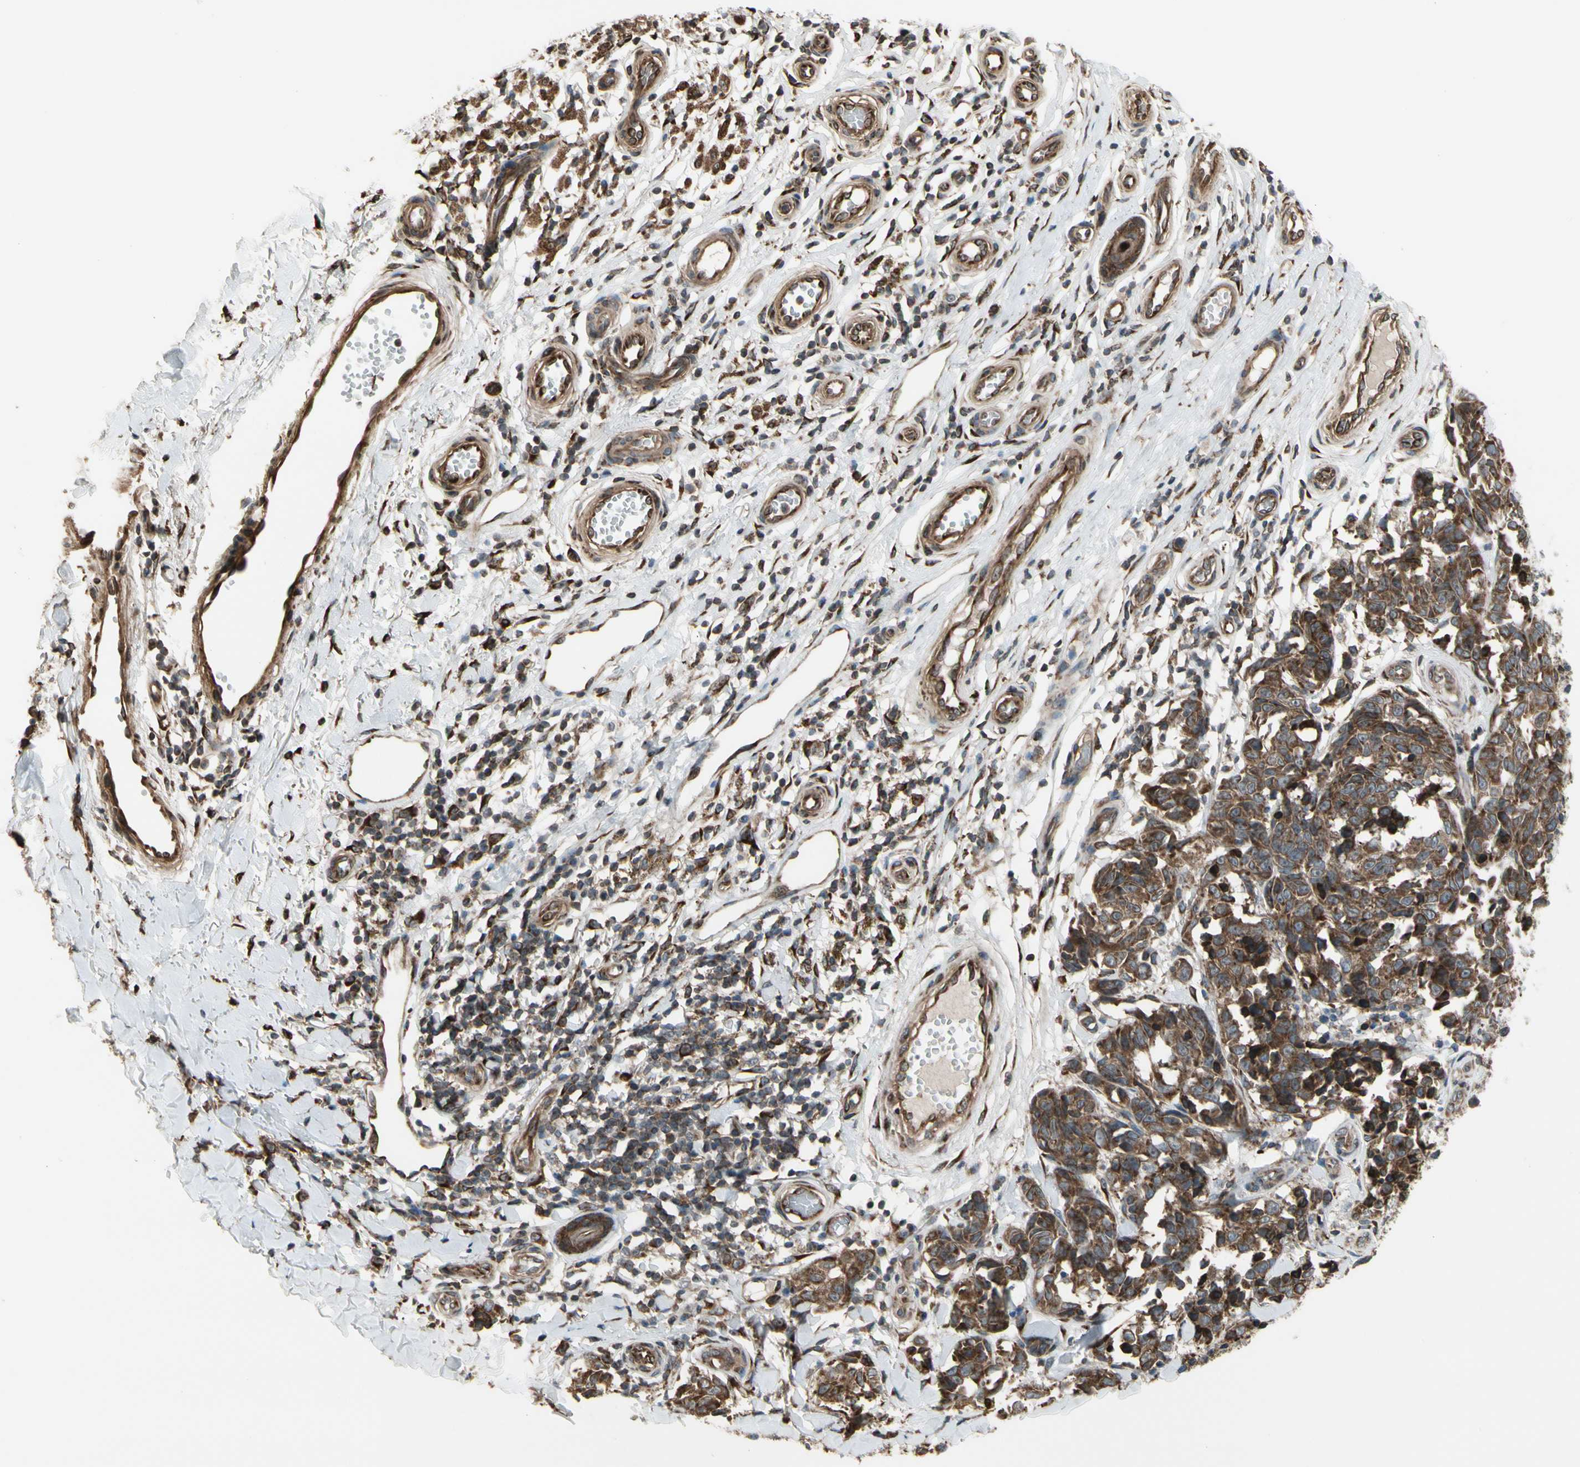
{"staining": {"intensity": "strong", "quantity": ">75%", "location": "cytoplasmic/membranous"}, "tissue": "melanoma", "cell_type": "Tumor cells", "image_type": "cancer", "snomed": [{"axis": "morphology", "description": "Malignant melanoma, NOS"}, {"axis": "topography", "description": "Skin"}], "caption": "A histopathology image showing strong cytoplasmic/membranous staining in approximately >75% of tumor cells in malignant melanoma, as visualized by brown immunohistochemical staining.", "gene": "SLC39A9", "patient": {"sex": "female", "age": 64}}